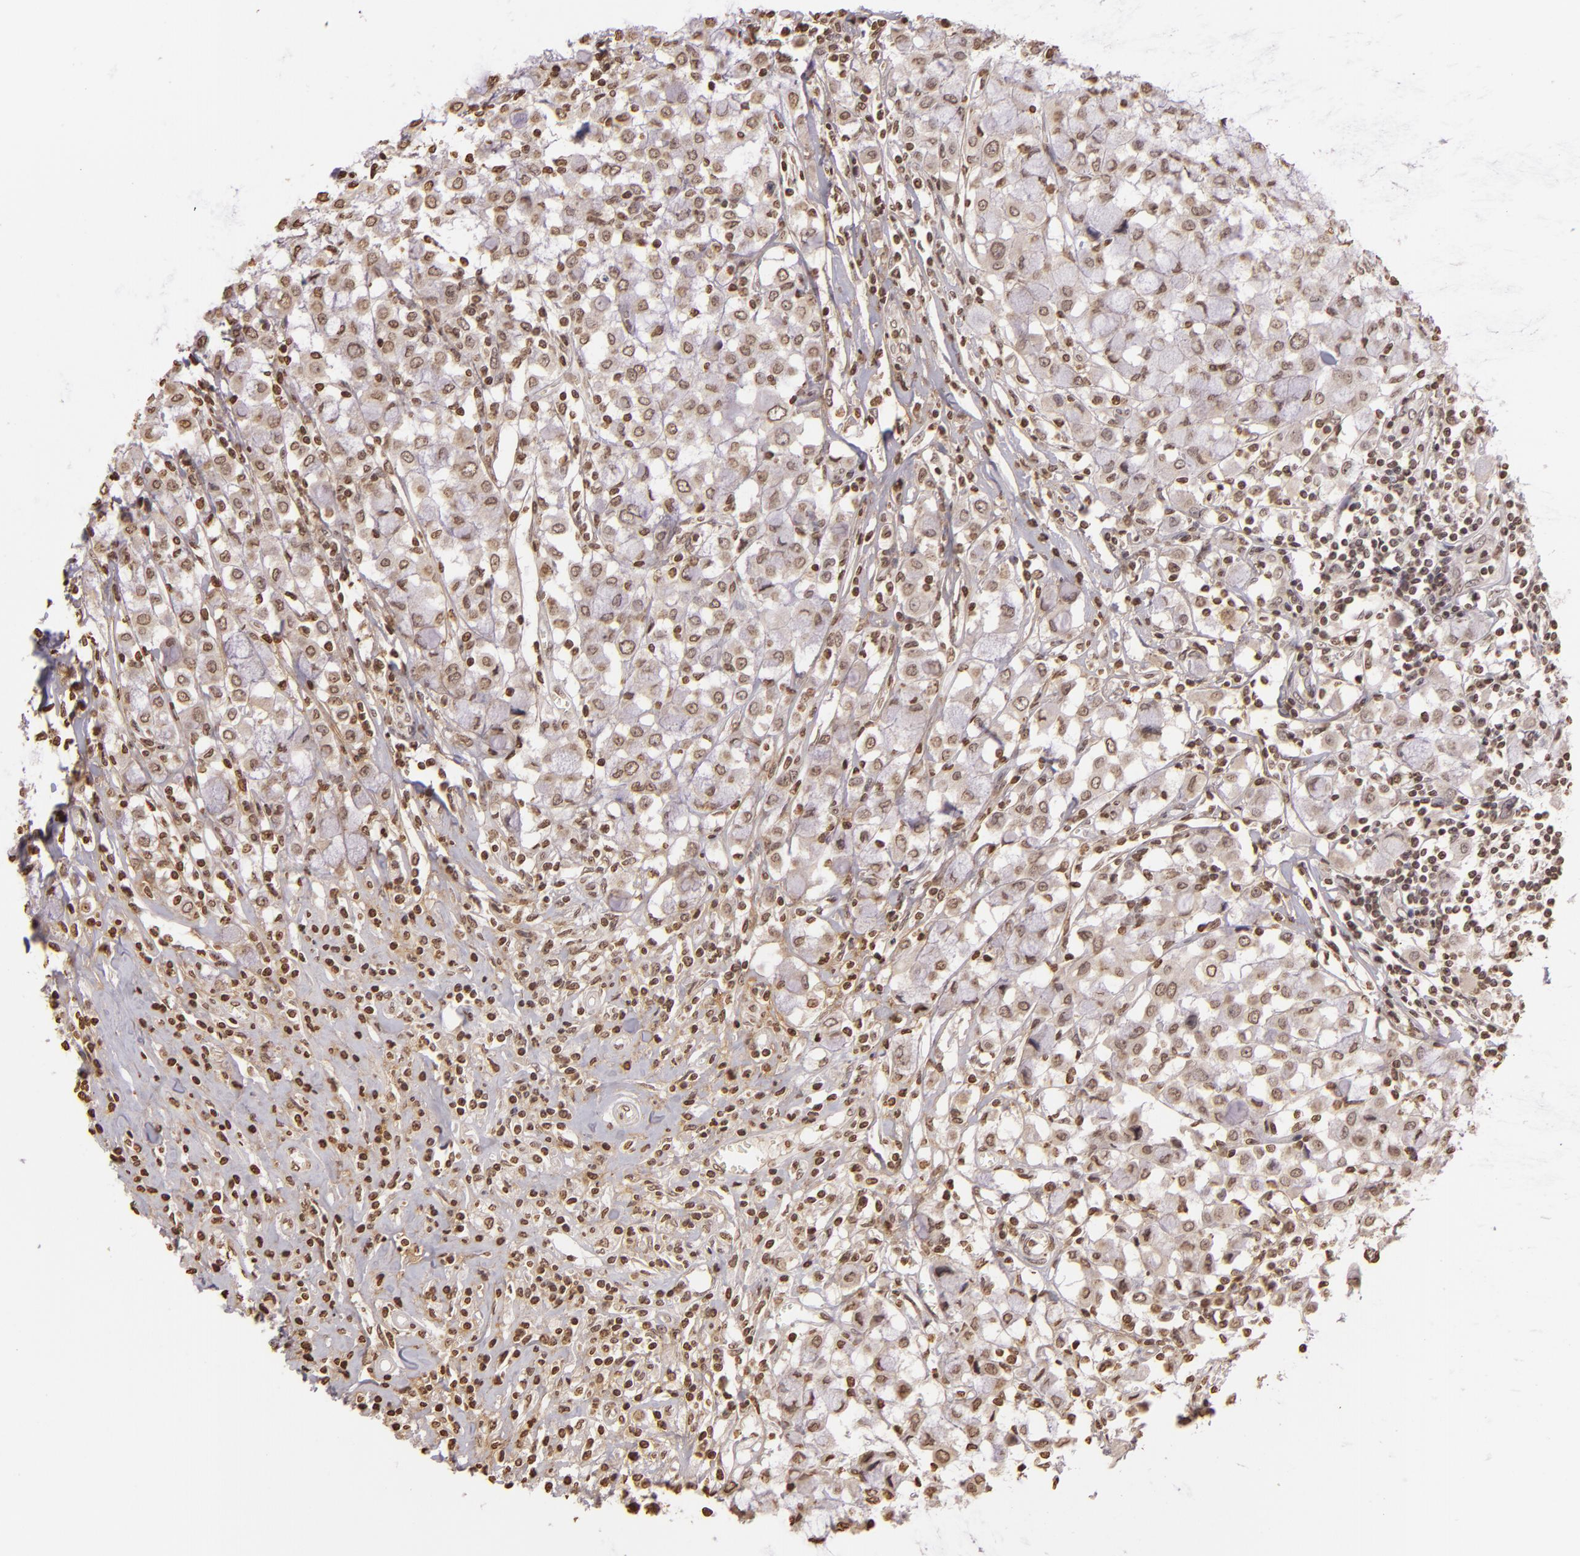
{"staining": {"intensity": "moderate", "quantity": ">75%", "location": "nuclear"}, "tissue": "breast cancer", "cell_type": "Tumor cells", "image_type": "cancer", "snomed": [{"axis": "morphology", "description": "Lobular carcinoma"}, {"axis": "topography", "description": "Breast"}], "caption": "Immunohistochemistry histopathology image of breast cancer stained for a protein (brown), which exhibits medium levels of moderate nuclear expression in approximately >75% of tumor cells.", "gene": "THRB", "patient": {"sex": "female", "age": 85}}